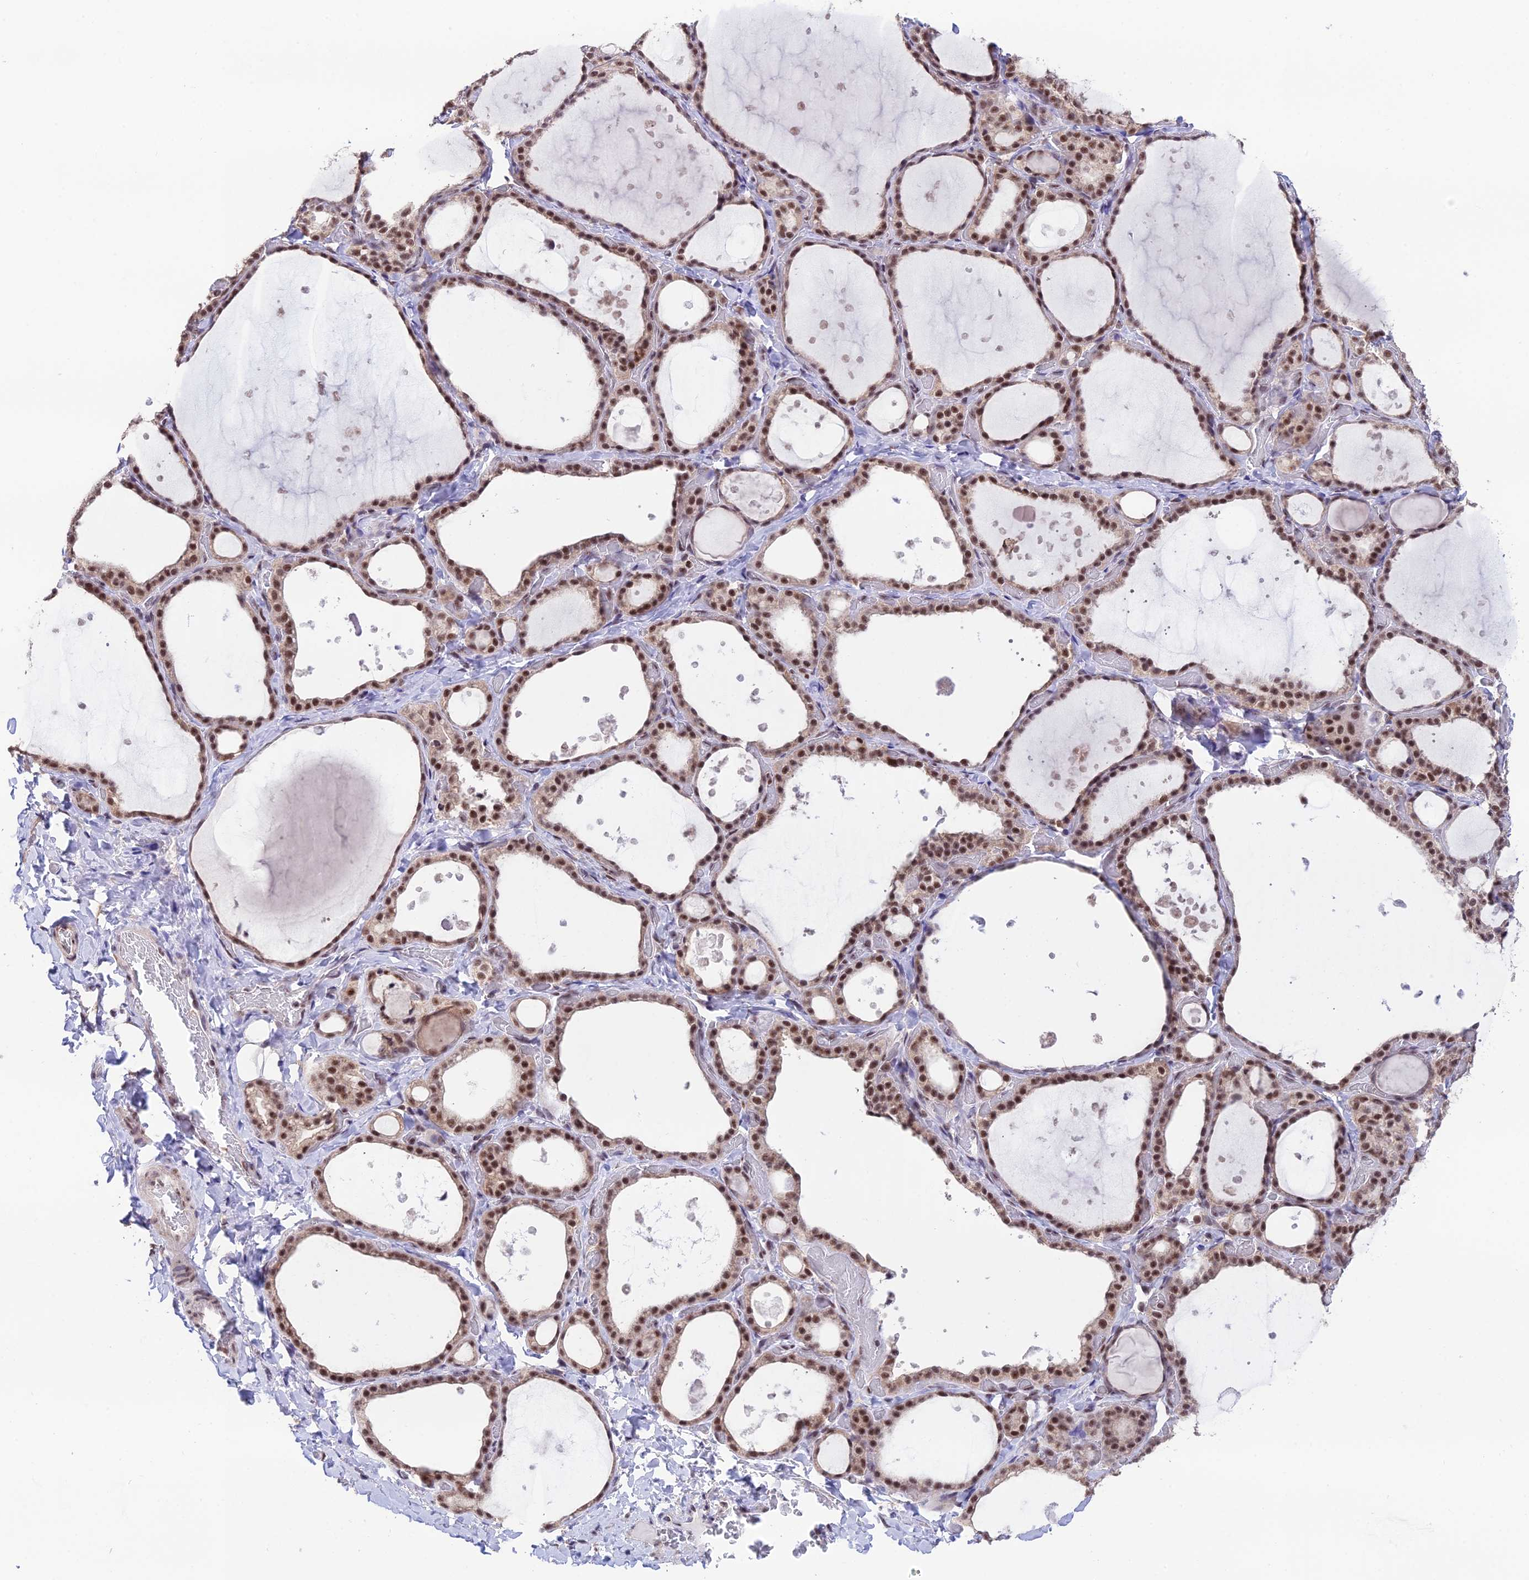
{"staining": {"intensity": "moderate", "quantity": ">75%", "location": "nuclear"}, "tissue": "thyroid gland", "cell_type": "Glandular cells", "image_type": "normal", "snomed": [{"axis": "morphology", "description": "Normal tissue, NOS"}, {"axis": "topography", "description": "Thyroid gland"}], "caption": "A brown stain highlights moderate nuclear expression of a protein in glandular cells of normal human thyroid gland.", "gene": "THOC7", "patient": {"sex": "female", "age": 44}}